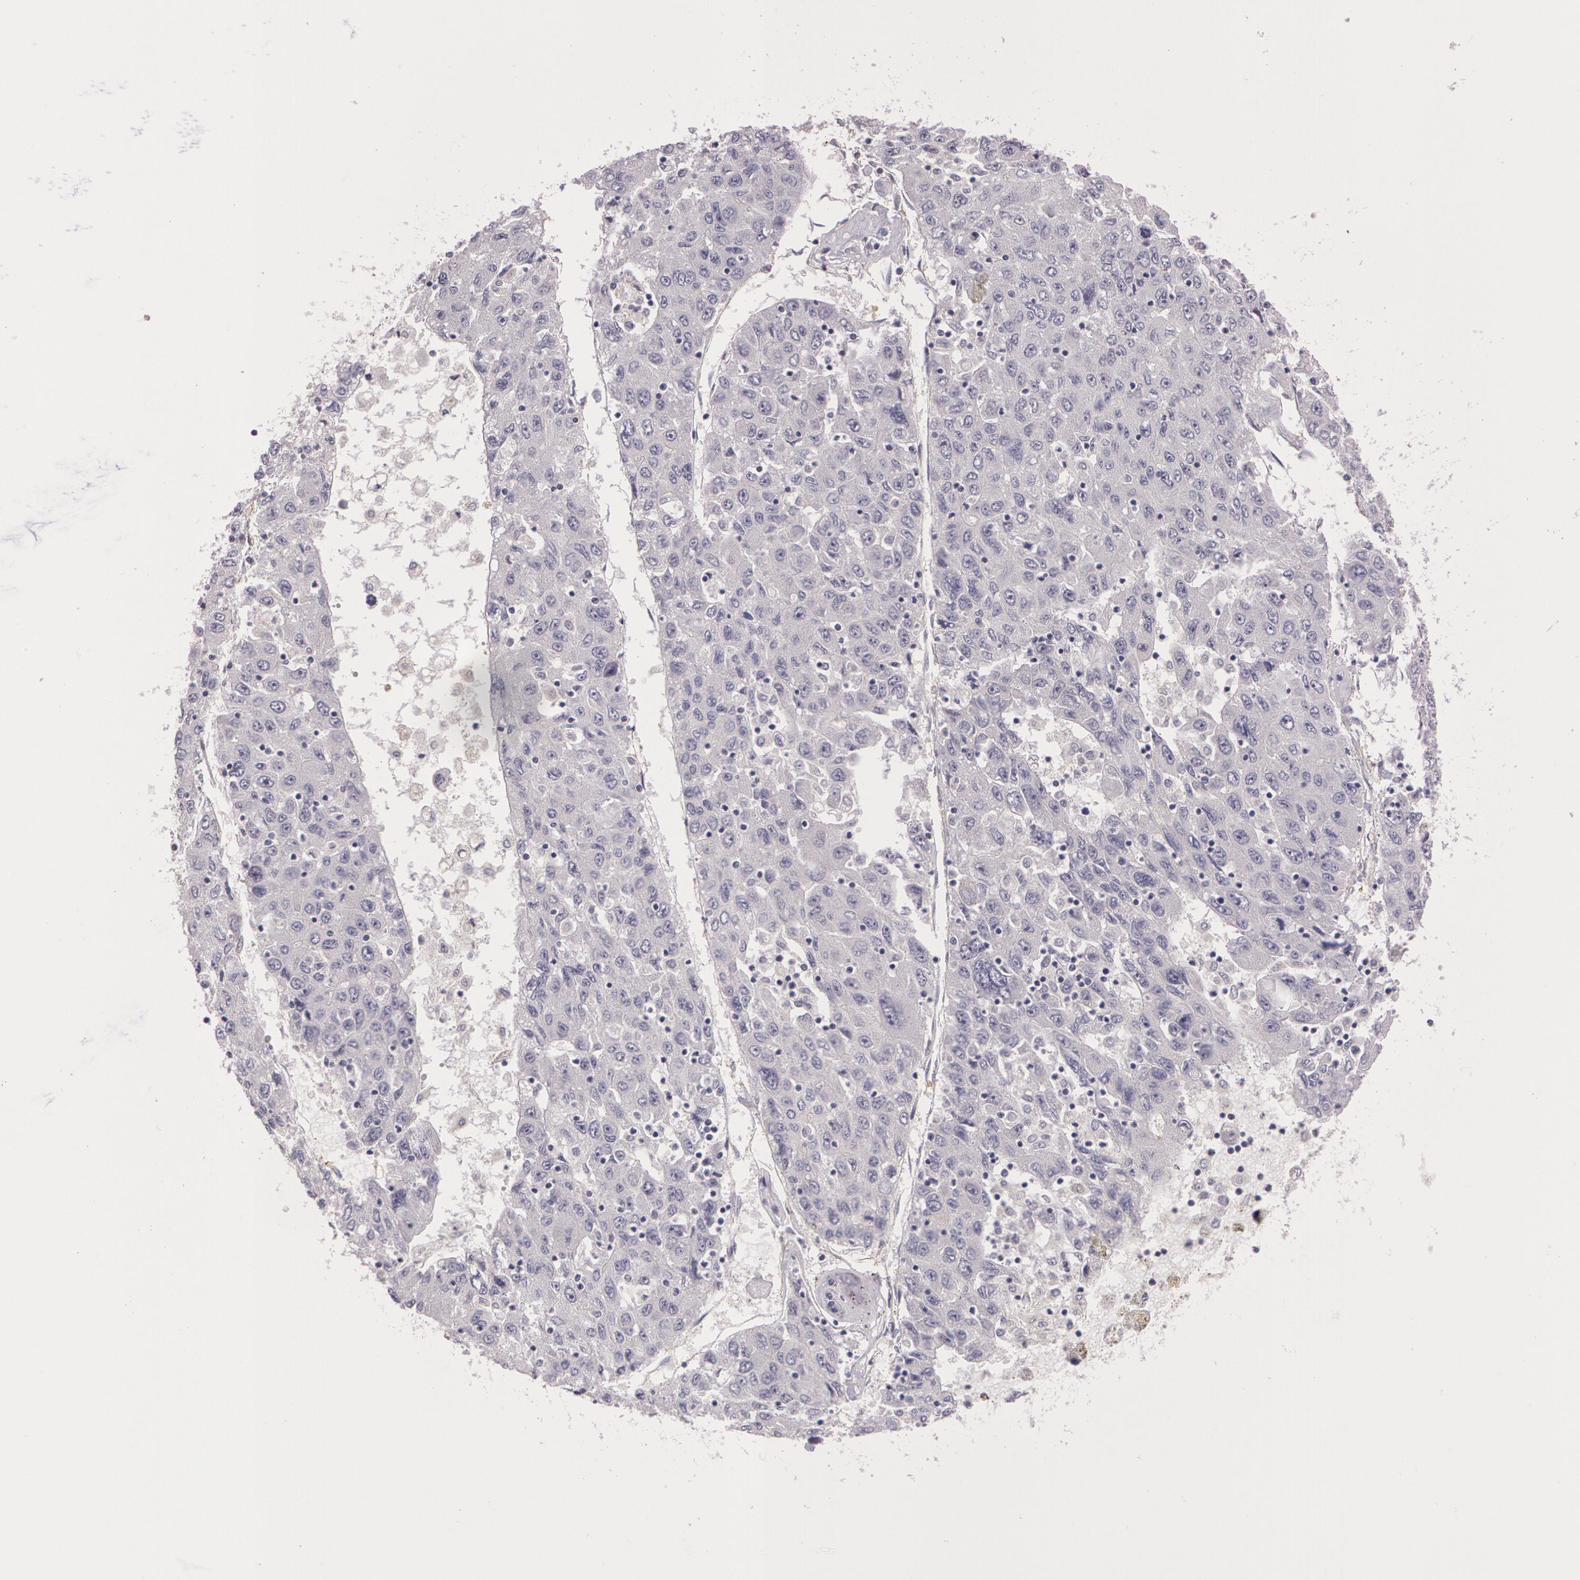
{"staining": {"intensity": "negative", "quantity": "none", "location": "none"}, "tissue": "liver cancer", "cell_type": "Tumor cells", "image_type": "cancer", "snomed": [{"axis": "morphology", "description": "Carcinoma, Hepatocellular, NOS"}, {"axis": "topography", "description": "Liver"}], "caption": "There is no significant staining in tumor cells of liver hepatocellular carcinoma.", "gene": "G2E3", "patient": {"sex": "male", "age": 49}}